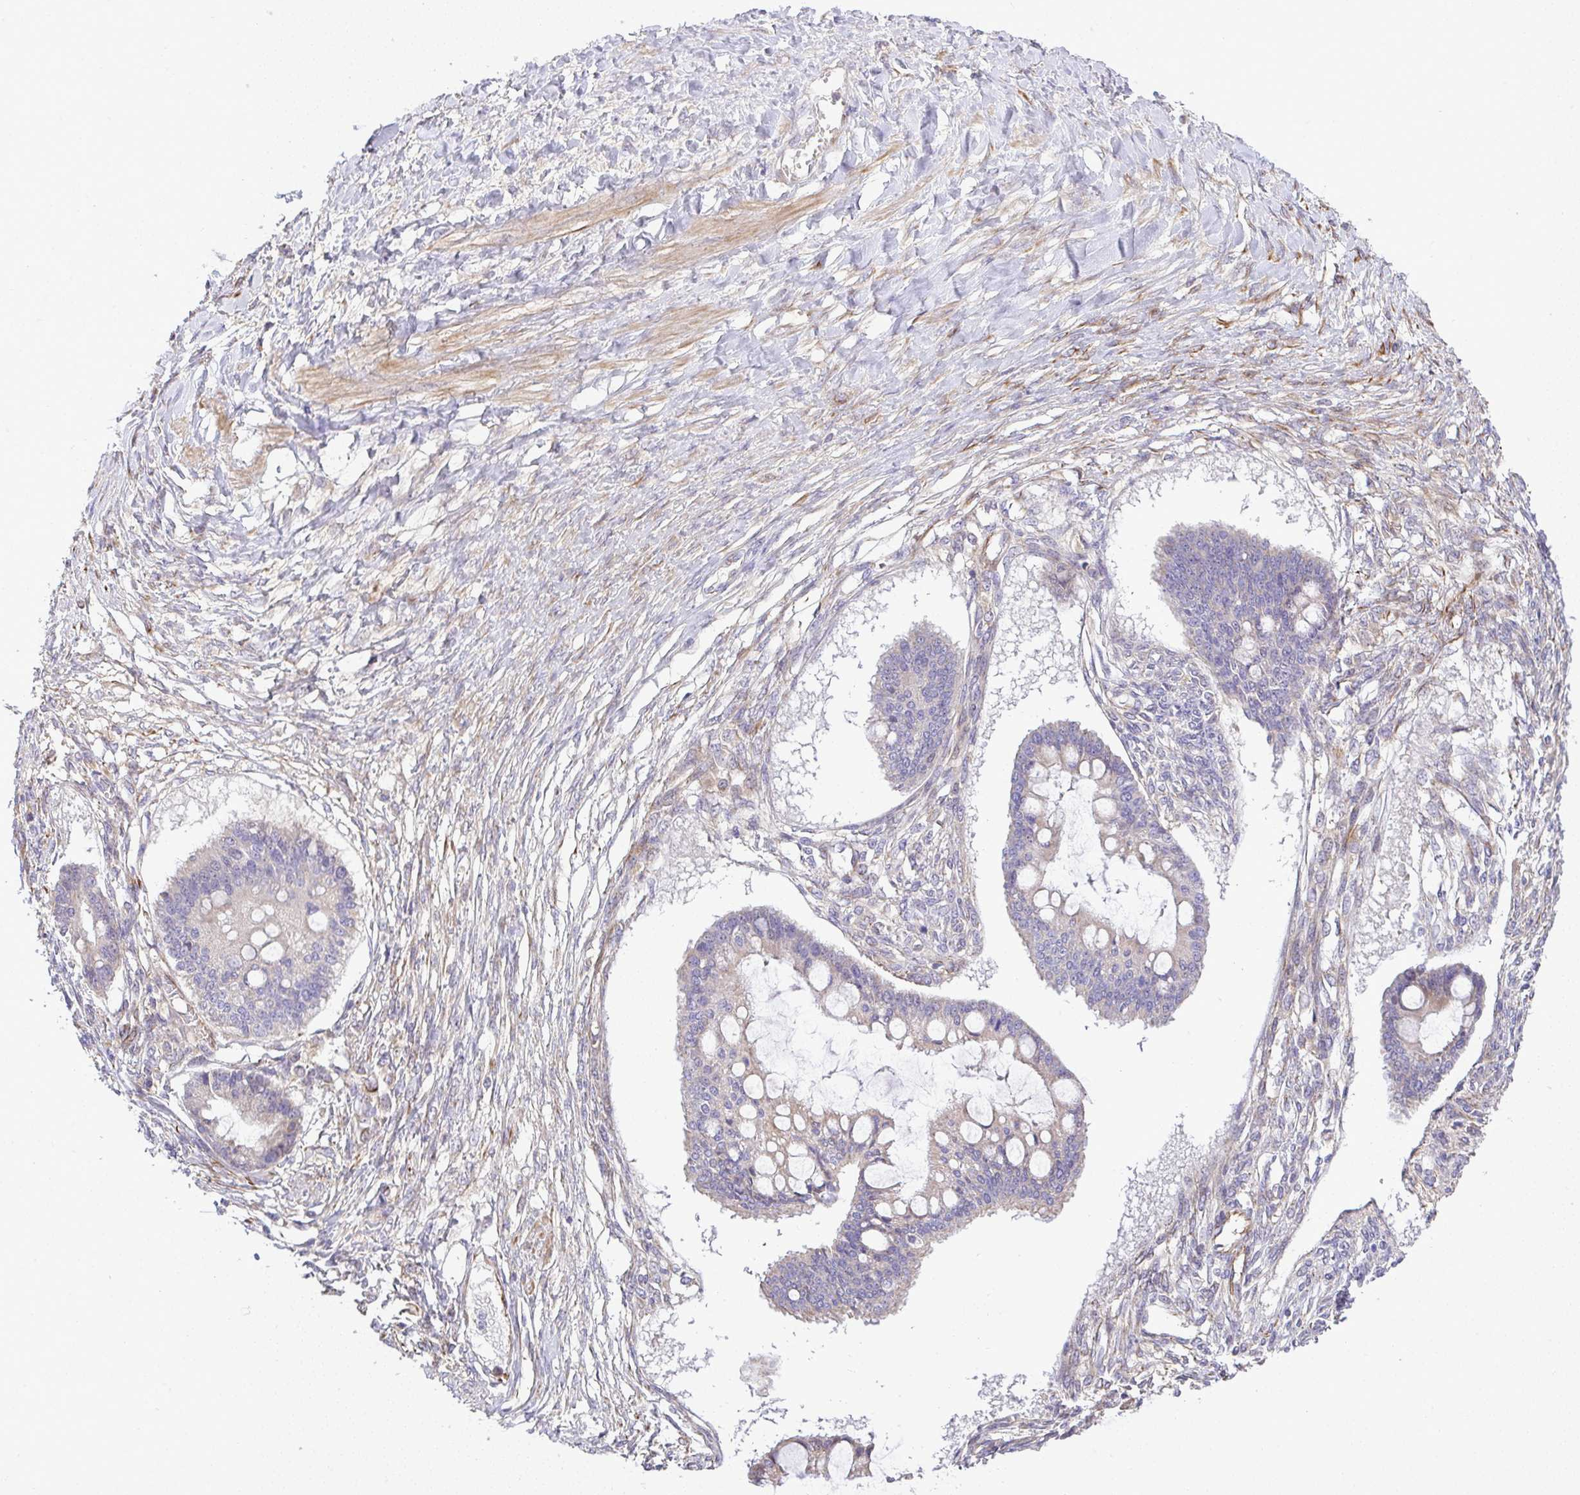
{"staining": {"intensity": "weak", "quantity": "25%-75%", "location": "cytoplasmic/membranous"}, "tissue": "ovarian cancer", "cell_type": "Tumor cells", "image_type": "cancer", "snomed": [{"axis": "morphology", "description": "Cystadenocarcinoma, mucinous, NOS"}, {"axis": "topography", "description": "Ovary"}], "caption": "IHC (DAB) staining of ovarian cancer displays weak cytoplasmic/membranous protein positivity in about 25%-75% of tumor cells.", "gene": "GRID2", "patient": {"sex": "female", "age": 73}}